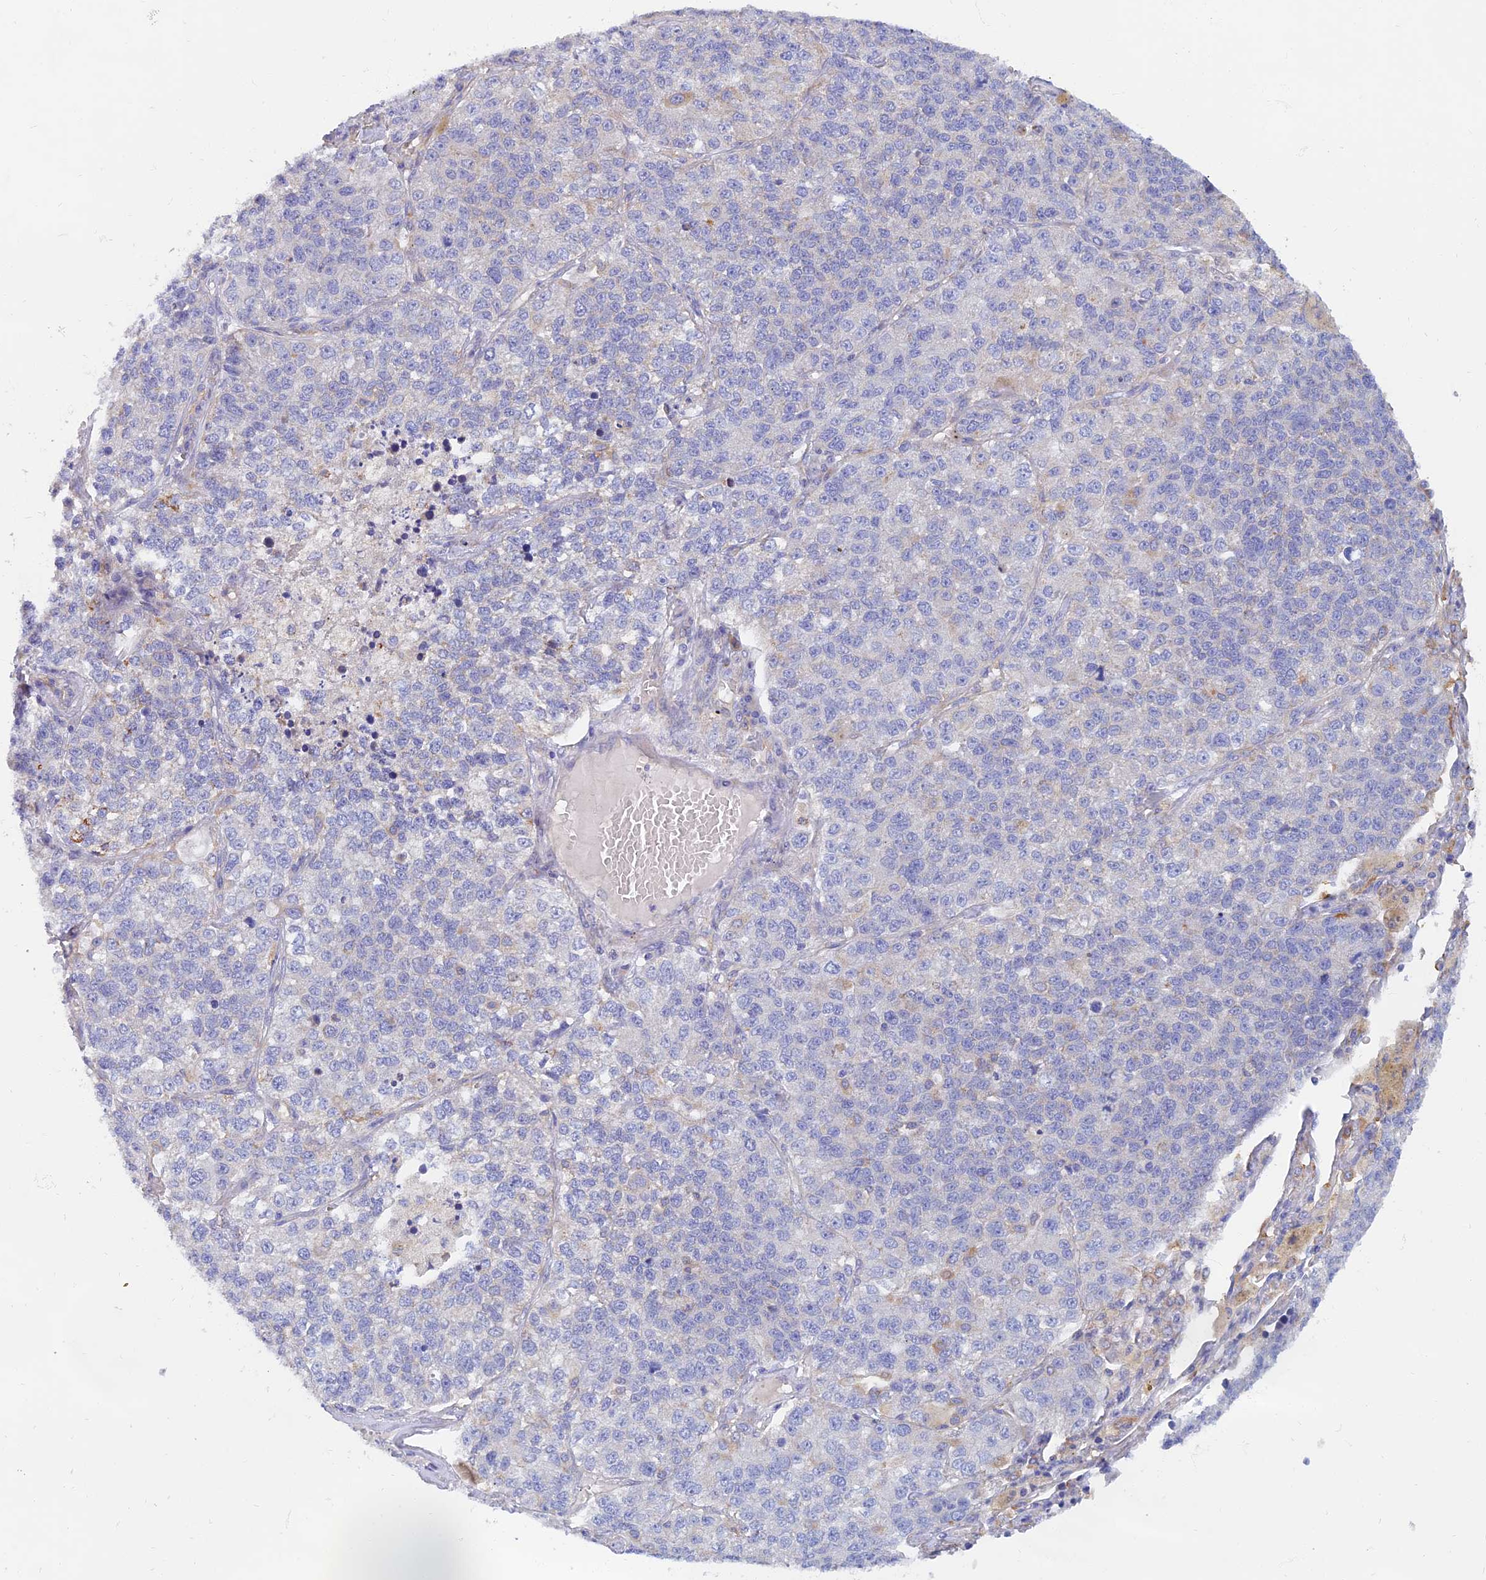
{"staining": {"intensity": "negative", "quantity": "none", "location": "none"}, "tissue": "lung cancer", "cell_type": "Tumor cells", "image_type": "cancer", "snomed": [{"axis": "morphology", "description": "Adenocarcinoma, NOS"}, {"axis": "topography", "description": "Lung"}], "caption": "Tumor cells are negative for brown protein staining in lung cancer (adenocarcinoma).", "gene": "TMEM44", "patient": {"sex": "male", "age": 49}}